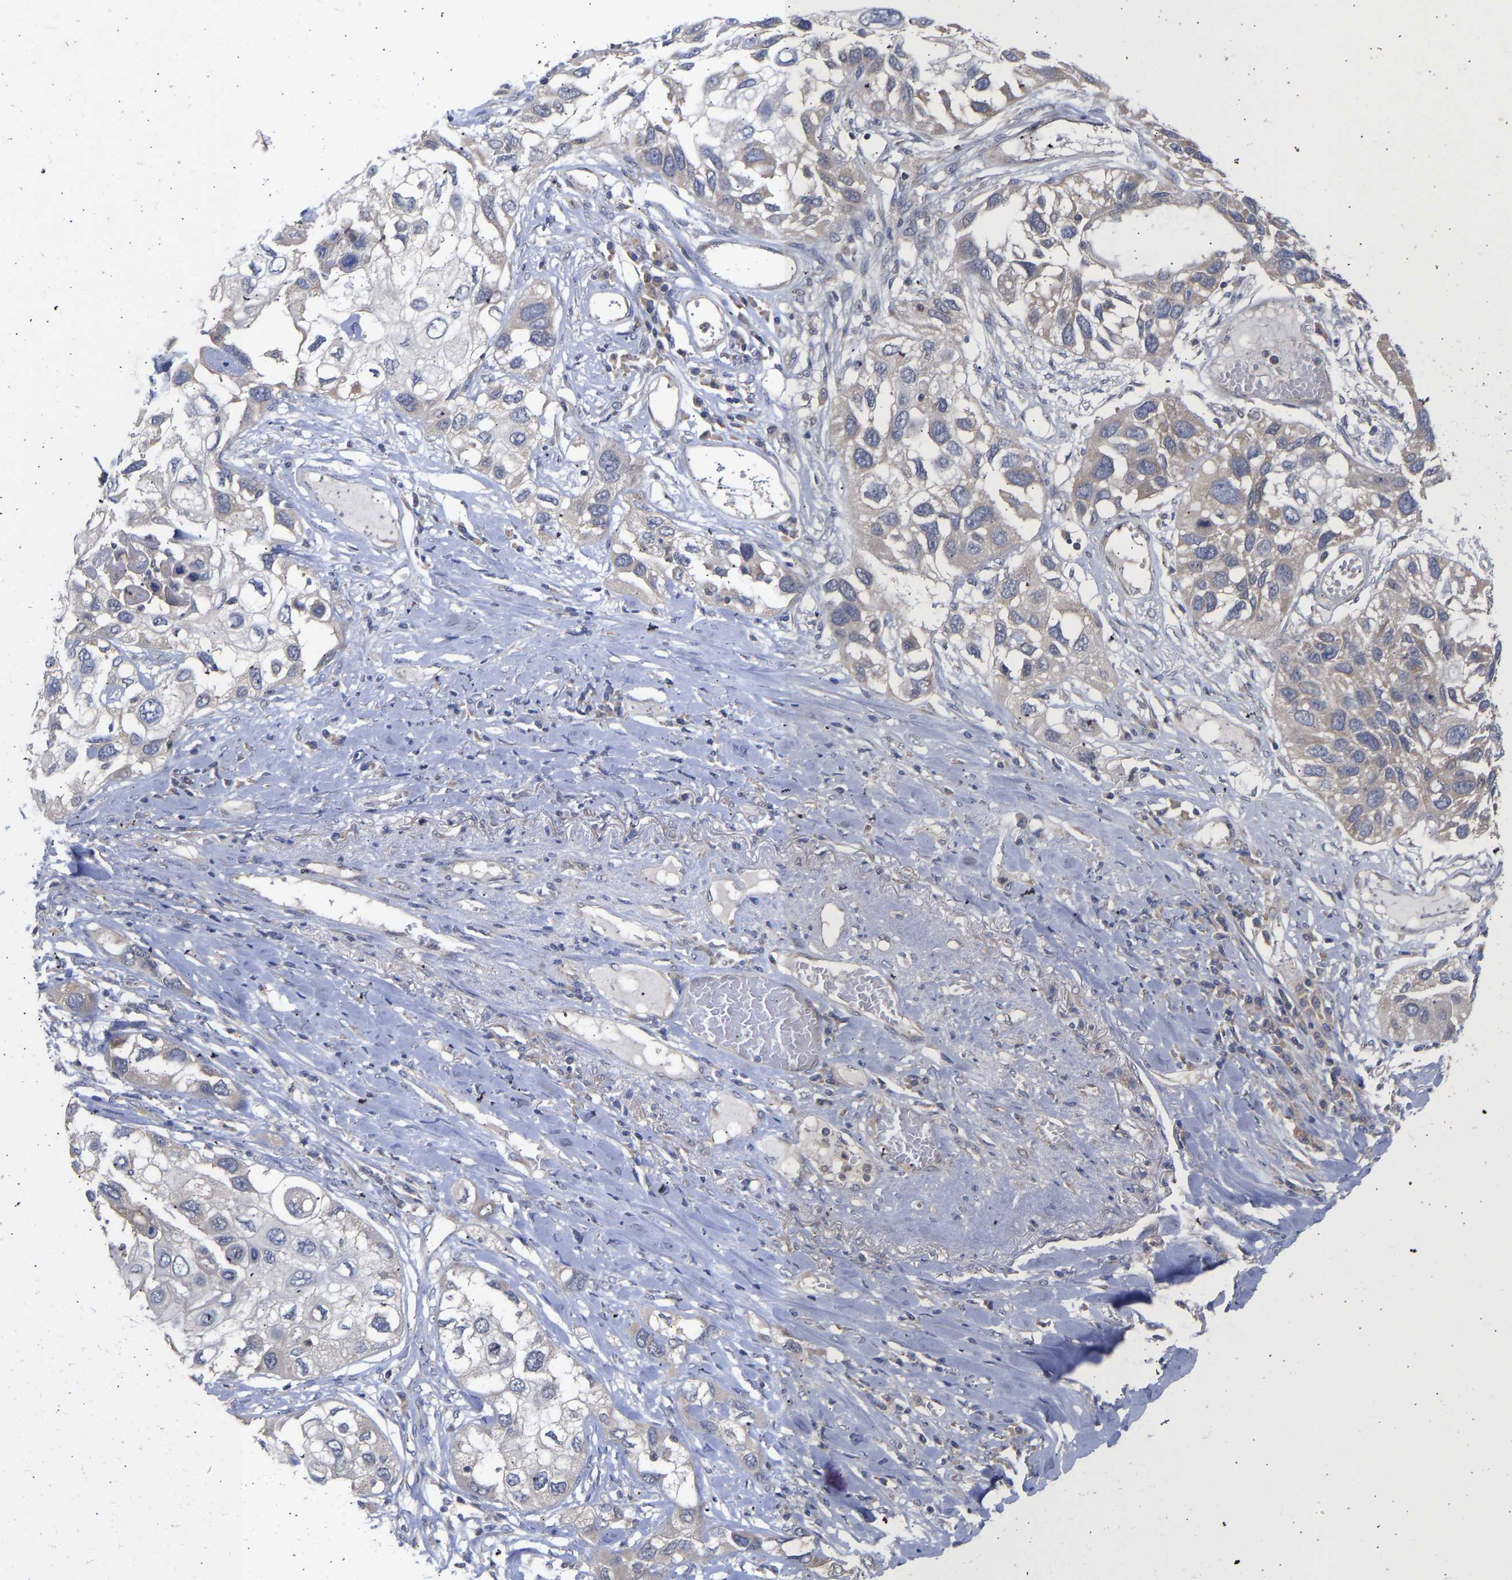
{"staining": {"intensity": "negative", "quantity": "none", "location": "none"}, "tissue": "lung cancer", "cell_type": "Tumor cells", "image_type": "cancer", "snomed": [{"axis": "morphology", "description": "Squamous cell carcinoma, NOS"}, {"axis": "topography", "description": "Lung"}], "caption": "Human lung squamous cell carcinoma stained for a protein using immunohistochemistry reveals no expression in tumor cells.", "gene": "MAP2K3", "patient": {"sex": "male", "age": 71}}